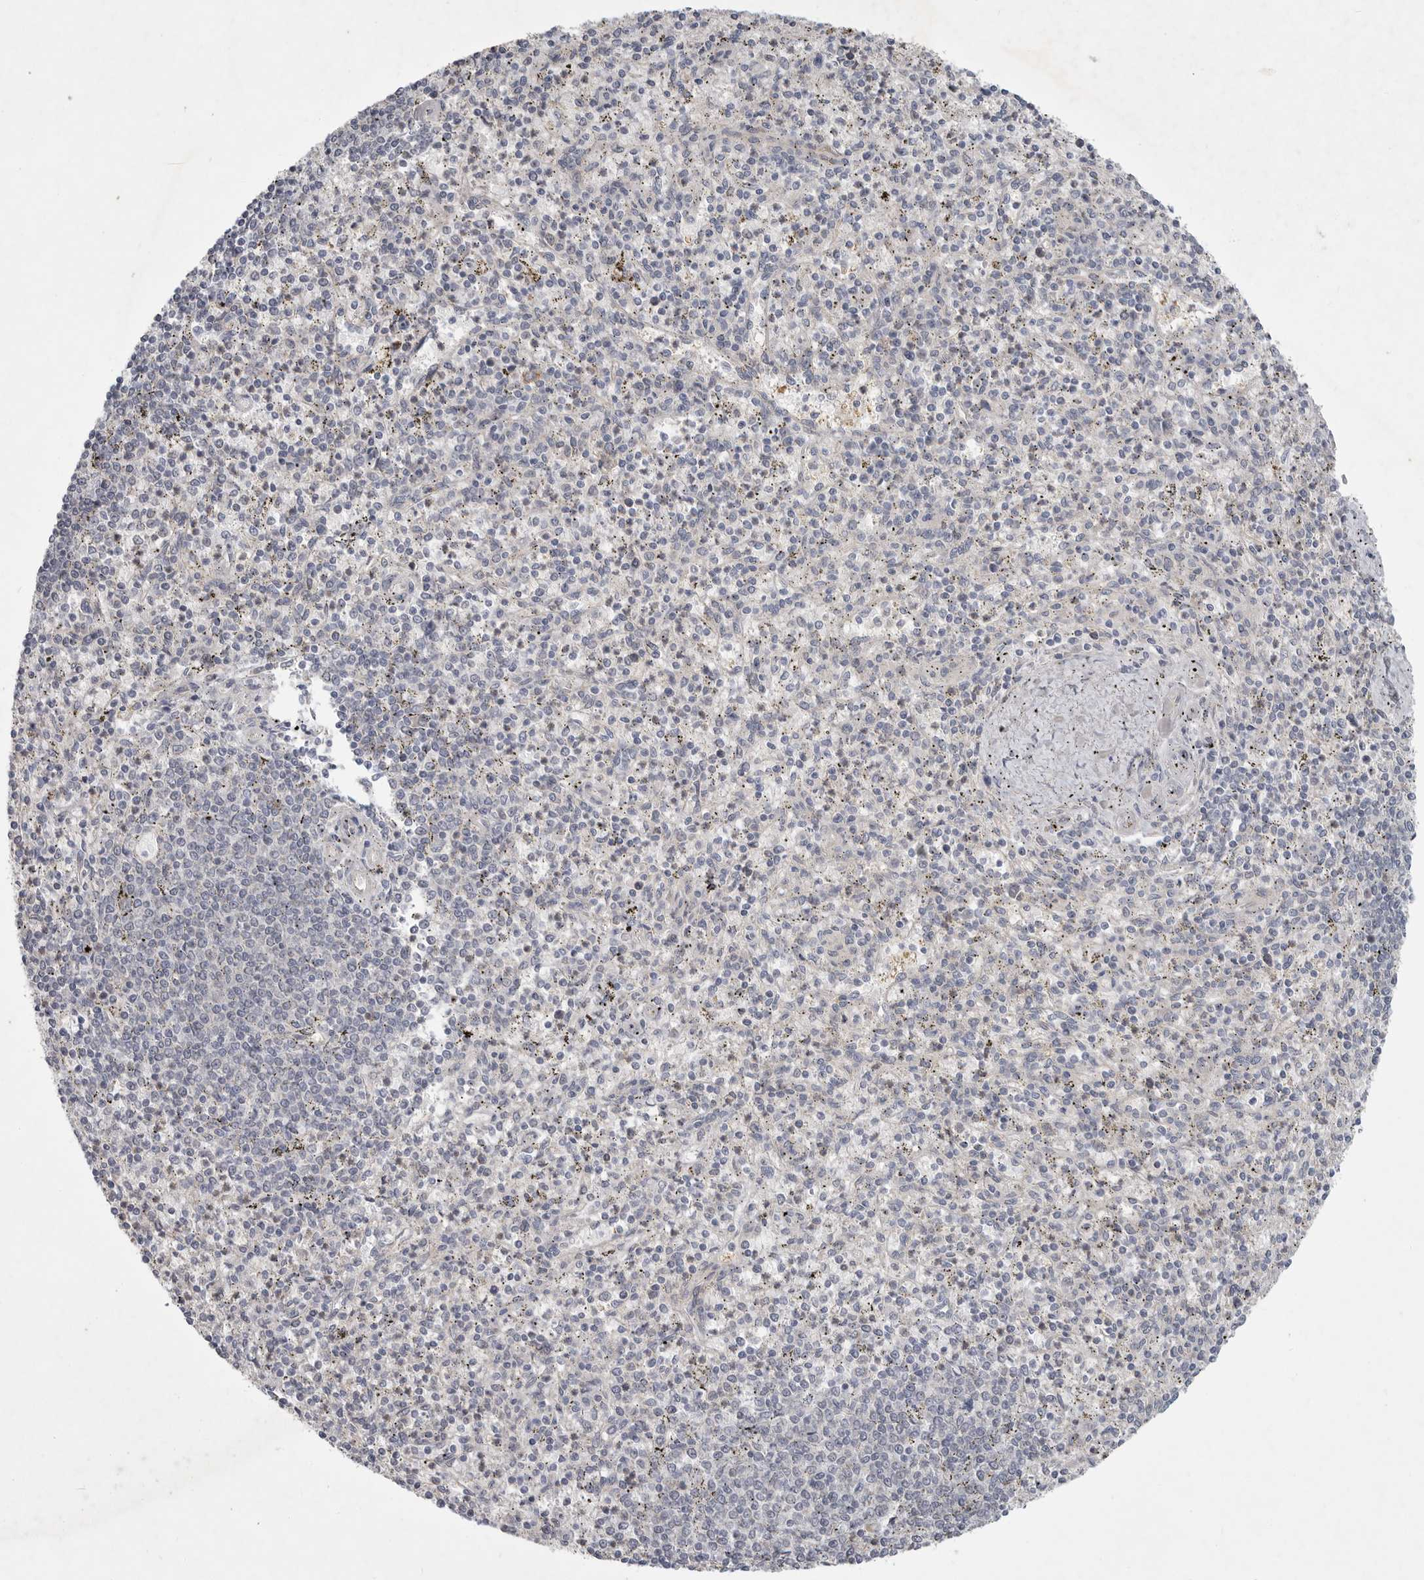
{"staining": {"intensity": "negative", "quantity": "none", "location": "none"}, "tissue": "spleen", "cell_type": "Cells in red pulp", "image_type": "normal", "snomed": [{"axis": "morphology", "description": "Normal tissue, NOS"}, {"axis": "topography", "description": "Spleen"}], "caption": "Immunohistochemistry micrograph of benign spleen: human spleen stained with DAB shows no significant protein expression in cells in red pulp. (Immunohistochemistry, brightfield microscopy, high magnification).", "gene": "FBXO43", "patient": {"sex": "male", "age": 72}}